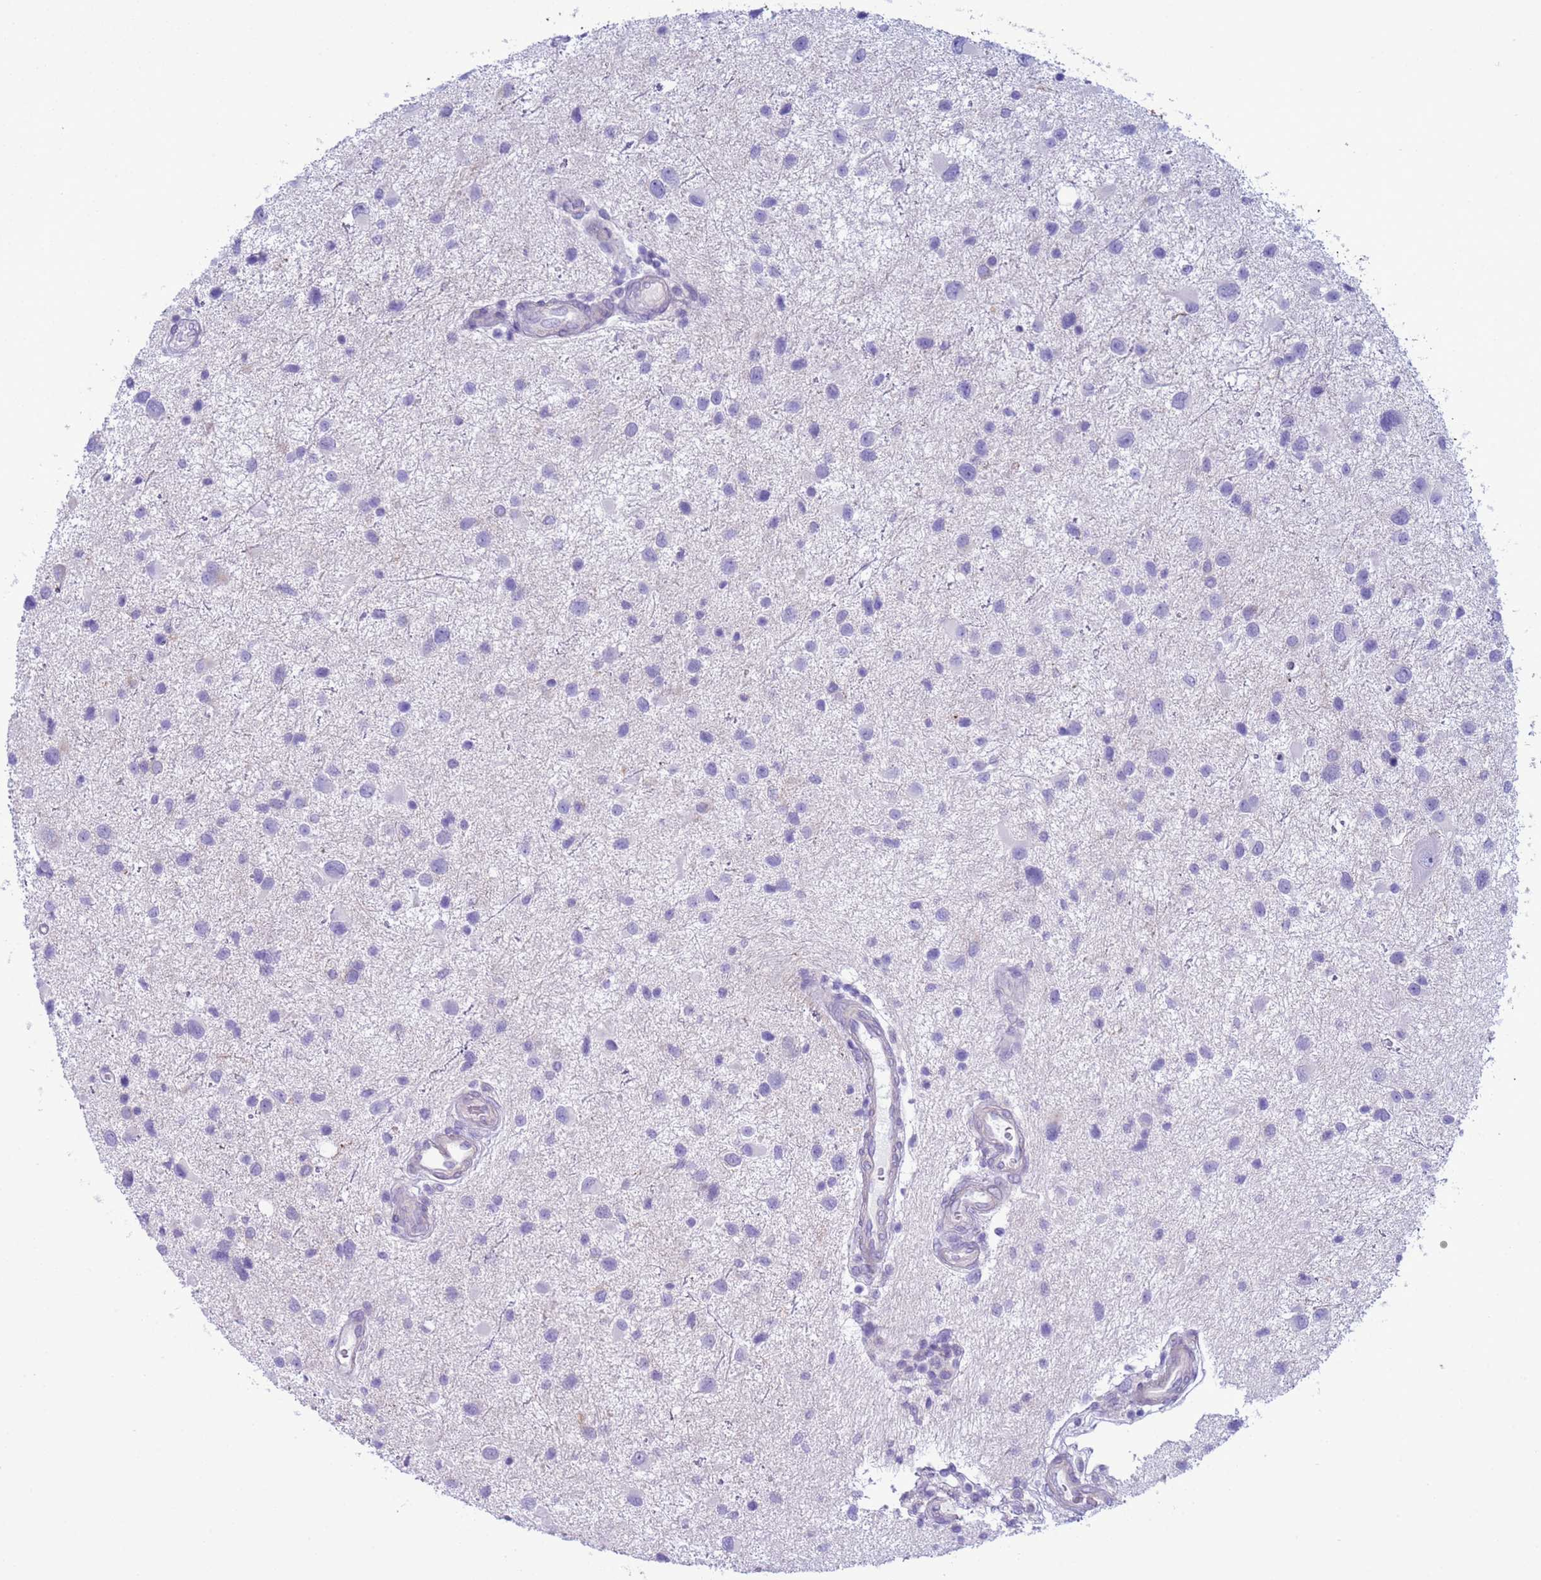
{"staining": {"intensity": "negative", "quantity": "none", "location": "none"}, "tissue": "glioma", "cell_type": "Tumor cells", "image_type": "cancer", "snomed": [{"axis": "morphology", "description": "Glioma, malignant, Low grade"}, {"axis": "topography", "description": "Brain"}], "caption": "Immunohistochemical staining of human malignant glioma (low-grade) demonstrates no significant staining in tumor cells.", "gene": "CST4", "patient": {"sex": "female", "age": 32}}